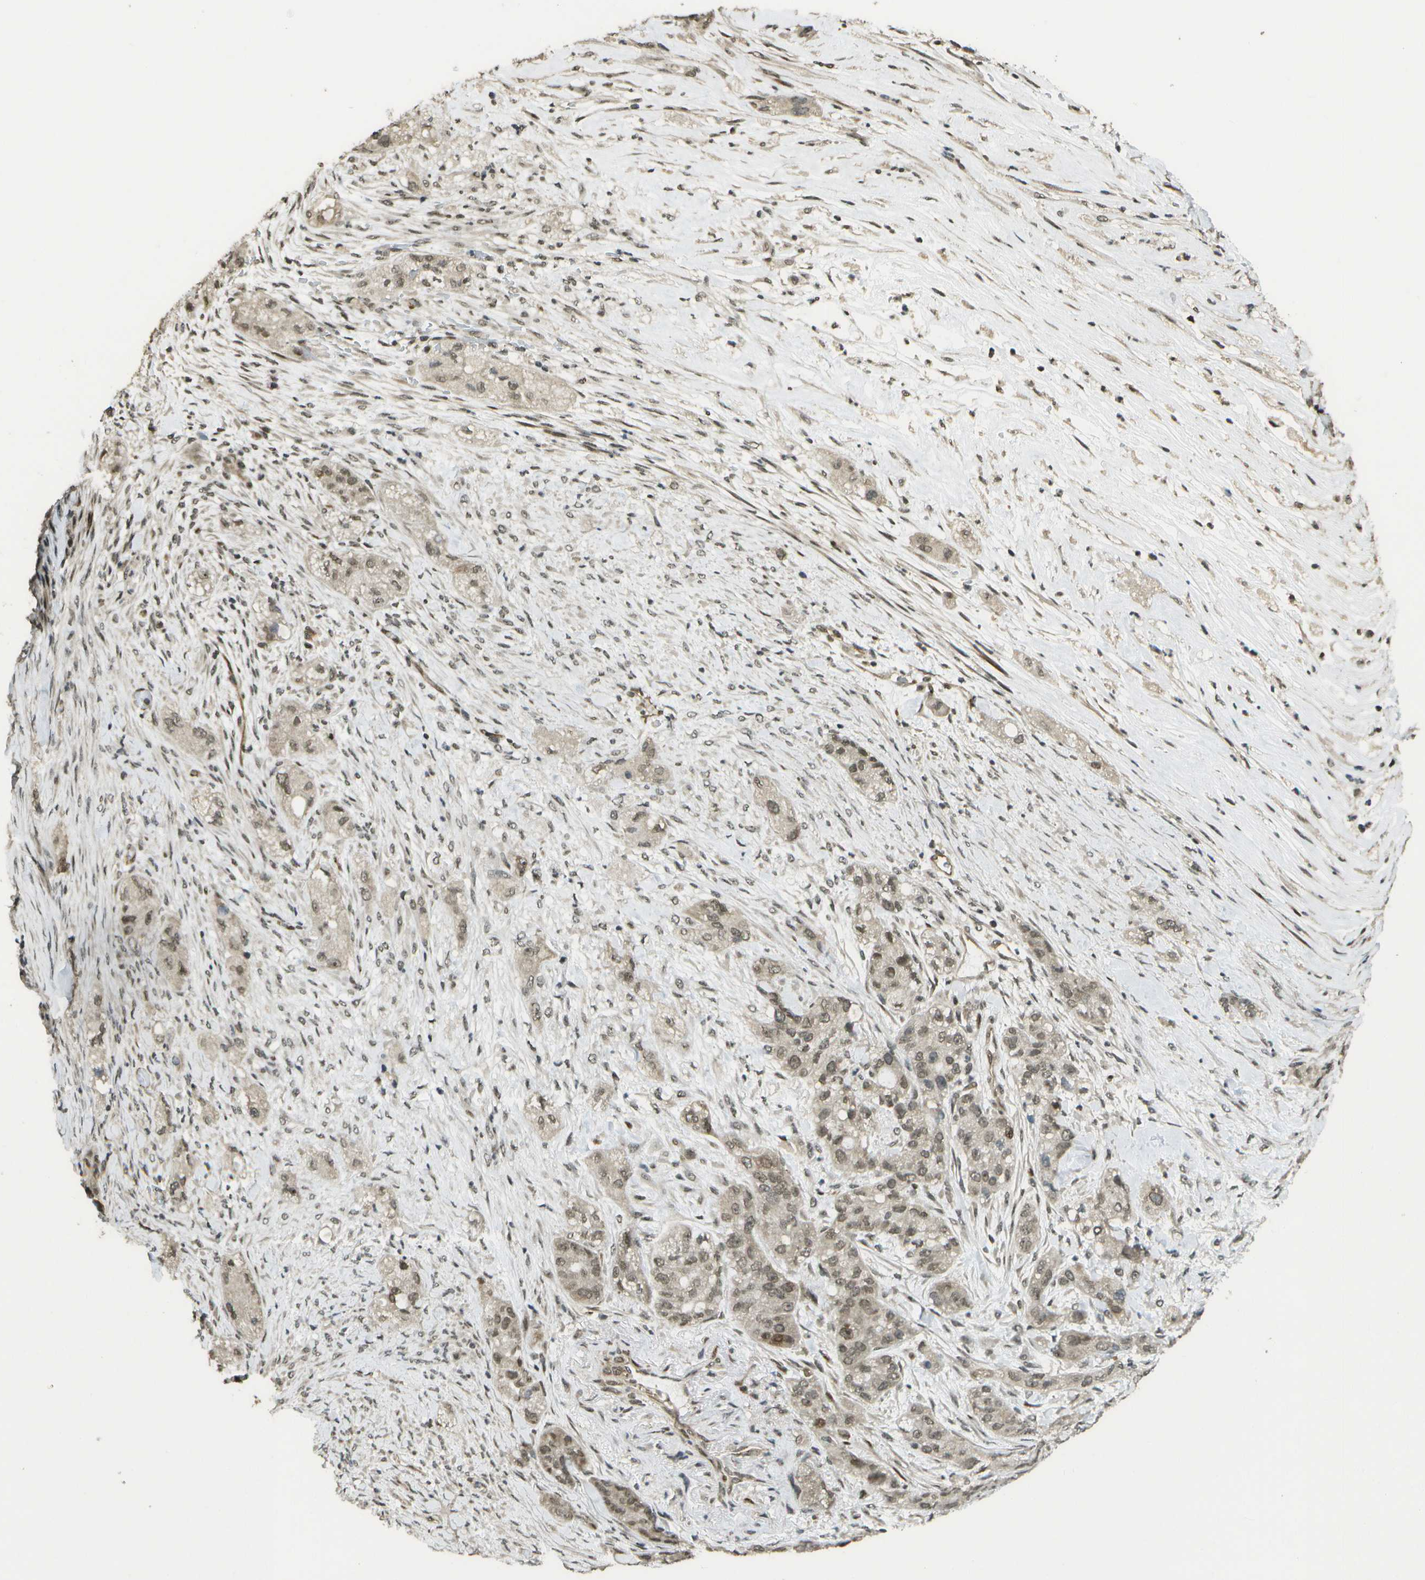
{"staining": {"intensity": "weak", "quantity": ">75%", "location": "nuclear"}, "tissue": "pancreatic cancer", "cell_type": "Tumor cells", "image_type": "cancer", "snomed": [{"axis": "morphology", "description": "Adenocarcinoma, NOS"}, {"axis": "topography", "description": "Pancreas"}], "caption": "Approximately >75% of tumor cells in human pancreatic cancer (adenocarcinoma) demonstrate weak nuclear protein staining as visualized by brown immunohistochemical staining.", "gene": "KAT5", "patient": {"sex": "female", "age": 78}}